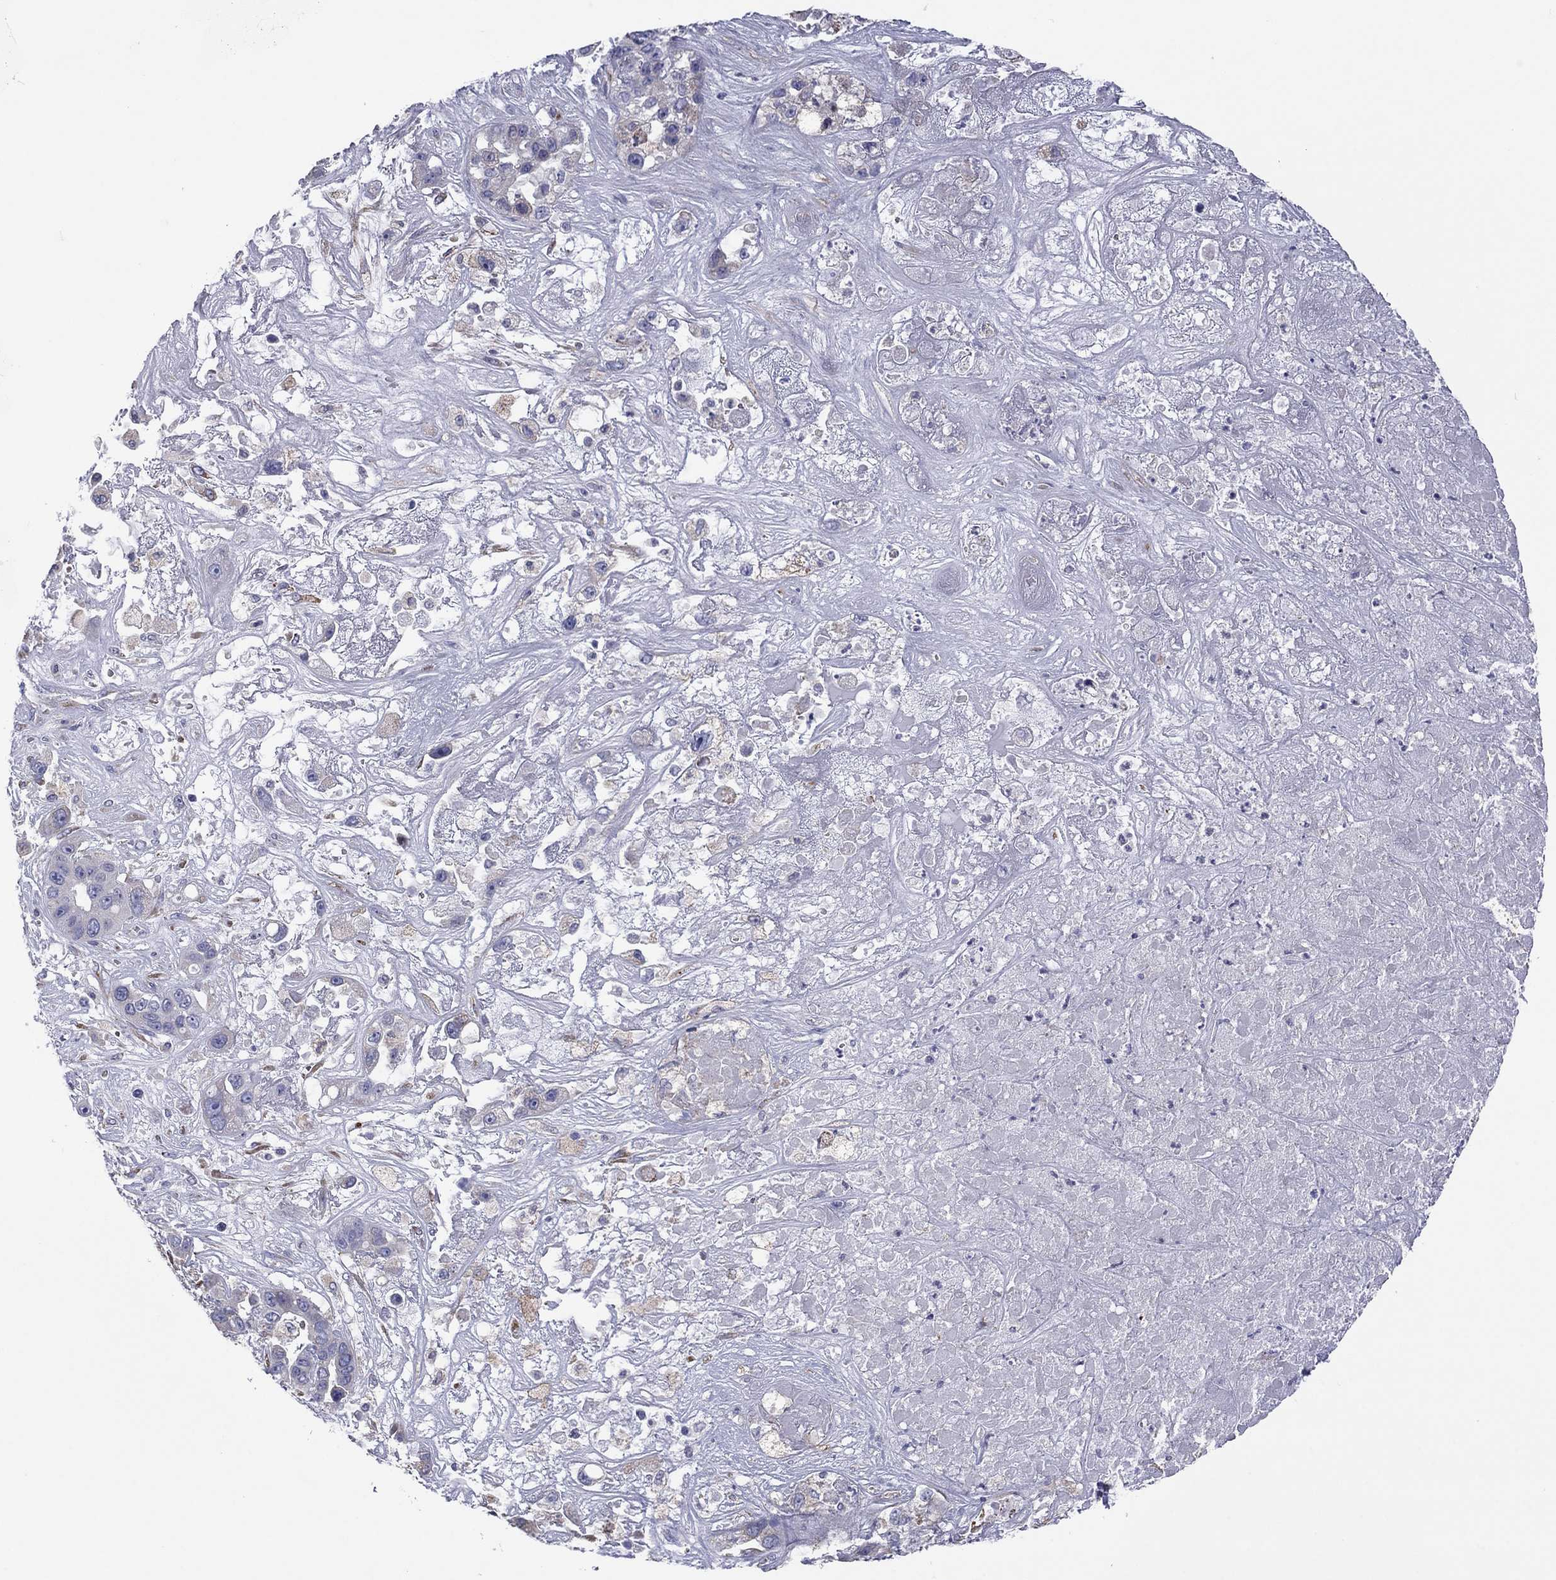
{"staining": {"intensity": "negative", "quantity": "none", "location": "none"}, "tissue": "liver cancer", "cell_type": "Tumor cells", "image_type": "cancer", "snomed": [{"axis": "morphology", "description": "Cholangiocarcinoma"}, {"axis": "topography", "description": "Liver"}], "caption": "Image shows no protein staining in tumor cells of liver cancer (cholangiocarcinoma) tissue.", "gene": "TMPRSS11A", "patient": {"sex": "female", "age": 52}}